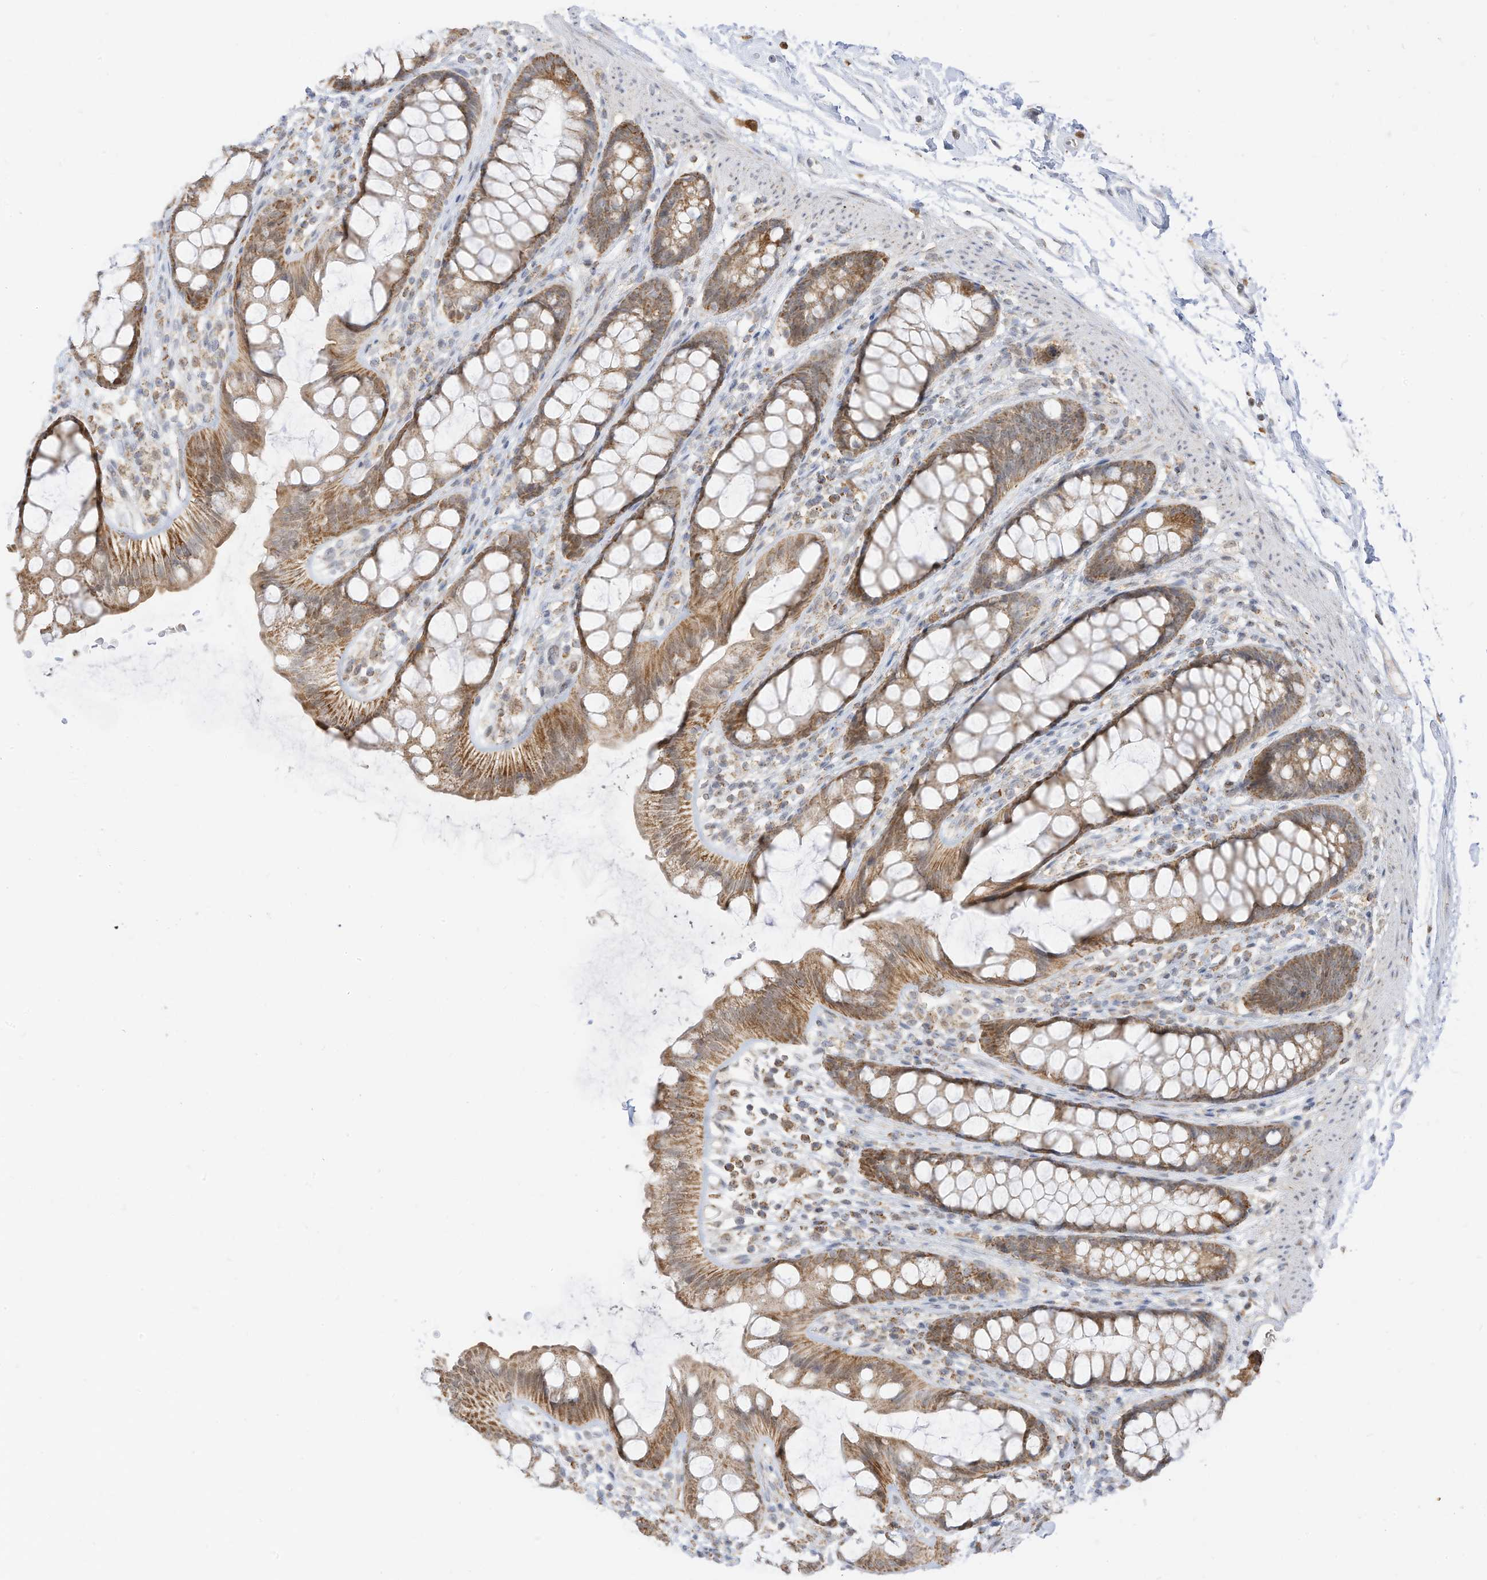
{"staining": {"intensity": "moderate", "quantity": ">75%", "location": "cytoplasmic/membranous"}, "tissue": "rectum", "cell_type": "Glandular cells", "image_type": "normal", "snomed": [{"axis": "morphology", "description": "Normal tissue, NOS"}, {"axis": "topography", "description": "Rectum"}], "caption": "This is an image of IHC staining of benign rectum, which shows moderate expression in the cytoplasmic/membranous of glandular cells.", "gene": "MTUS2", "patient": {"sex": "female", "age": 65}}